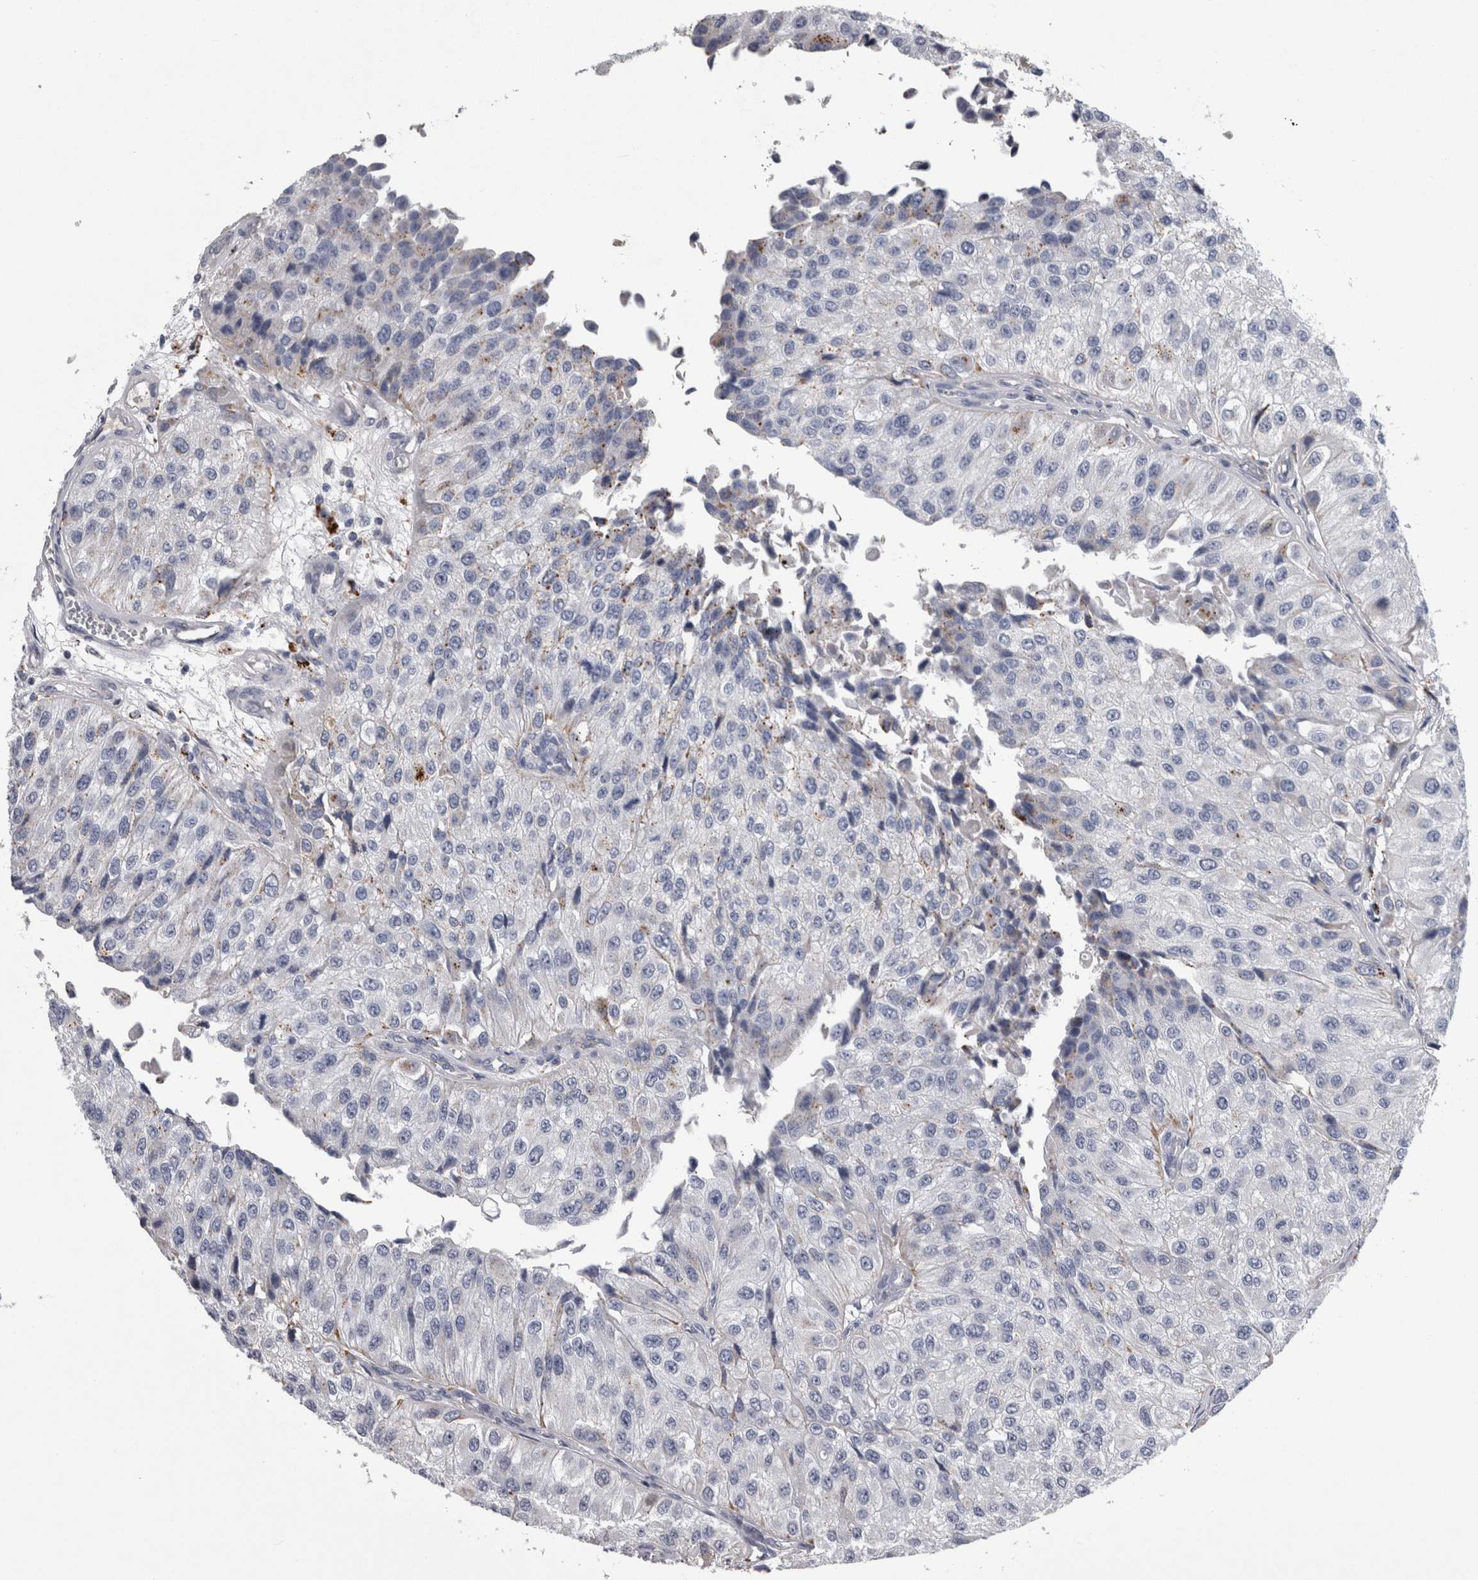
{"staining": {"intensity": "negative", "quantity": "none", "location": "none"}, "tissue": "urothelial cancer", "cell_type": "Tumor cells", "image_type": "cancer", "snomed": [{"axis": "morphology", "description": "Urothelial carcinoma, High grade"}, {"axis": "topography", "description": "Kidney"}, {"axis": "topography", "description": "Urinary bladder"}], "caption": "Urothelial cancer was stained to show a protein in brown. There is no significant positivity in tumor cells.", "gene": "DPP7", "patient": {"sex": "male", "age": 77}}